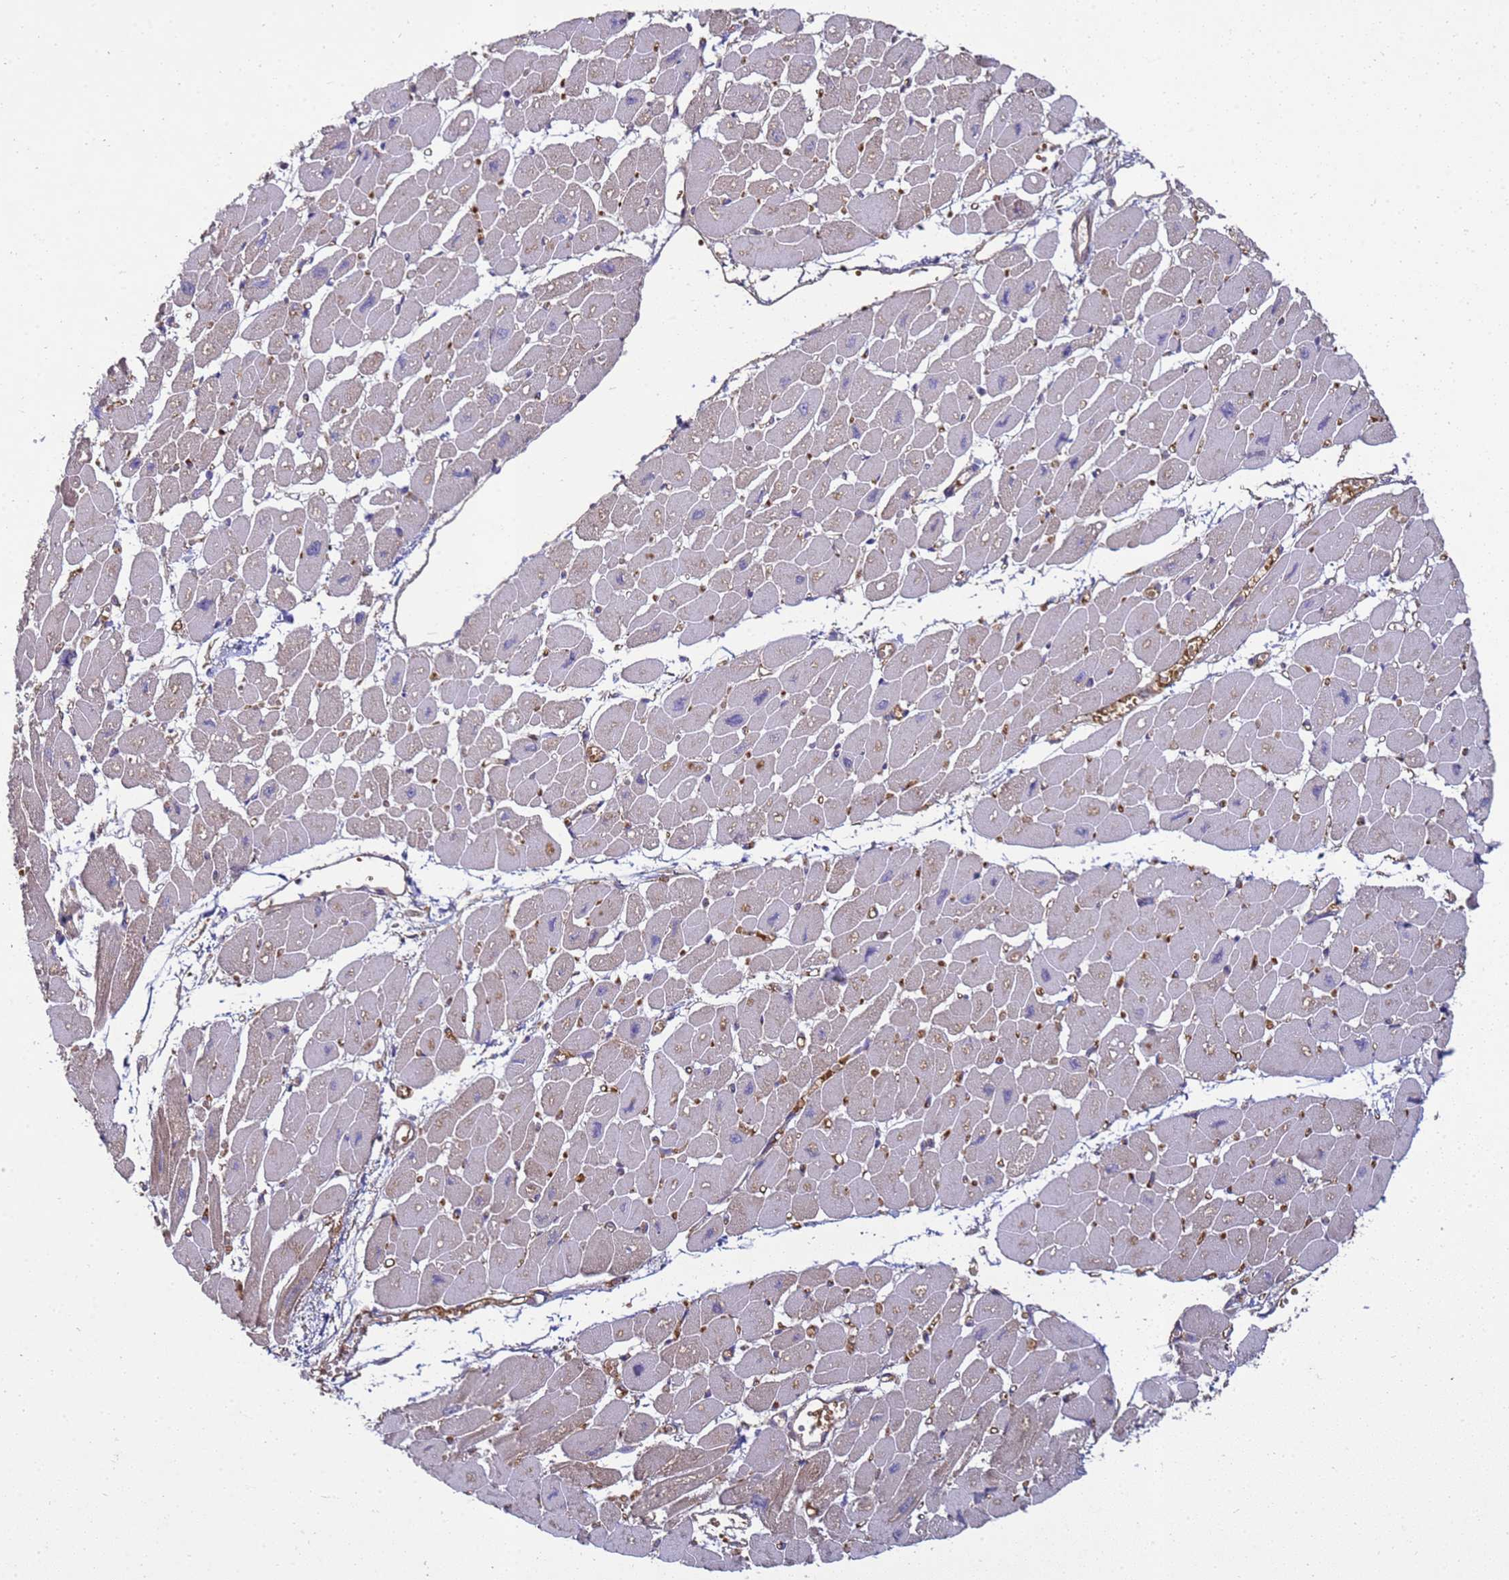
{"staining": {"intensity": "weak", "quantity": "25%-75%", "location": "cytoplasmic/membranous"}, "tissue": "heart muscle", "cell_type": "Cardiomyocytes", "image_type": "normal", "snomed": [{"axis": "morphology", "description": "Normal tissue, NOS"}, {"axis": "topography", "description": "Heart"}], "caption": "About 25%-75% of cardiomyocytes in normal heart muscle display weak cytoplasmic/membranous protein staining as visualized by brown immunohistochemical staining.", "gene": "SGIP1", "patient": {"sex": "female", "age": 54}}